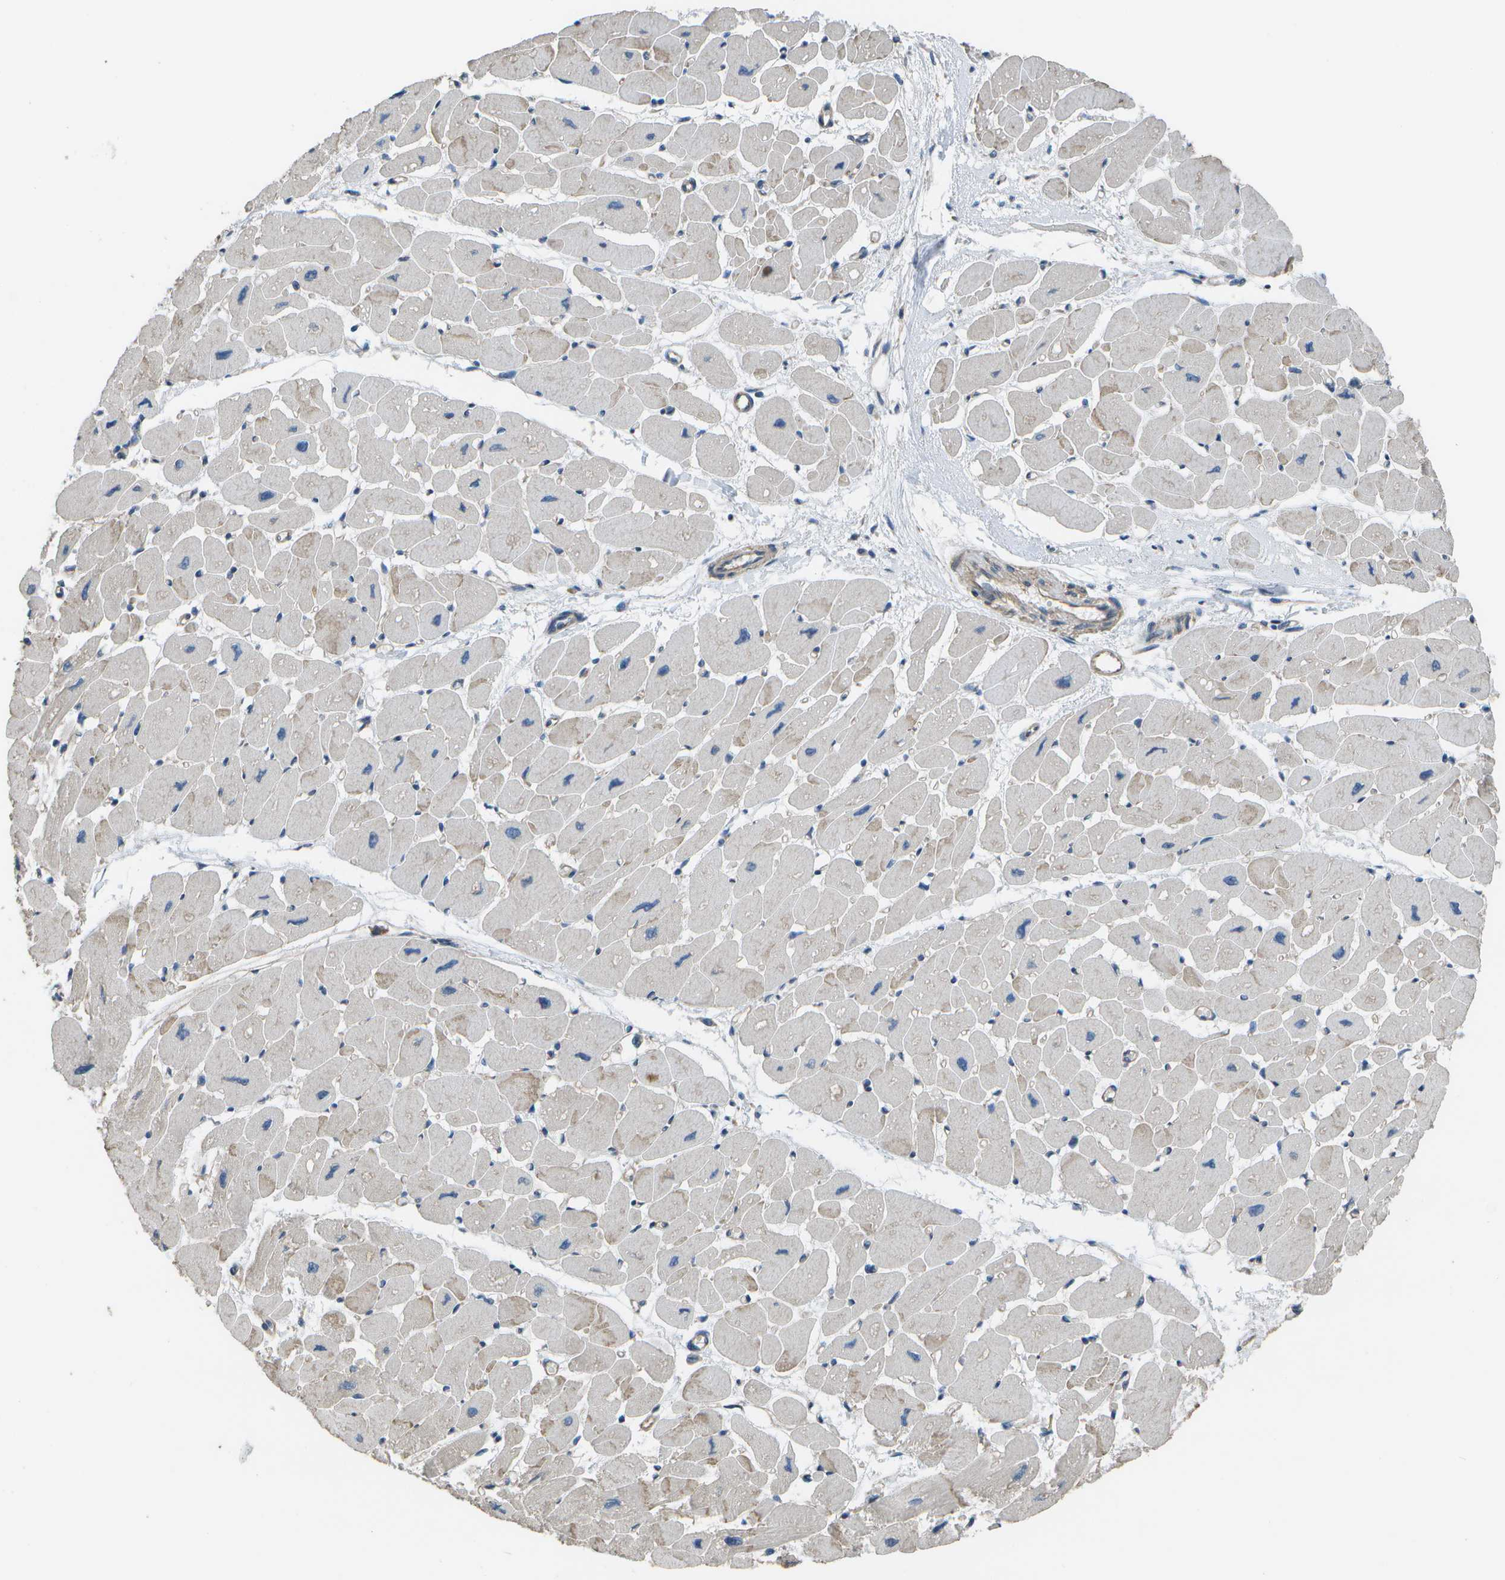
{"staining": {"intensity": "negative", "quantity": "none", "location": "none"}, "tissue": "heart muscle", "cell_type": "Cardiomyocytes", "image_type": "normal", "snomed": [{"axis": "morphology", "description": "Normal tissue, NOS"}, {"axis": "topography", "description": "Heart"}], "caption": "IHC histopathology image of benign heart muscle: heart muscle stained with DAB (3,3'-diaminobenzidine) shows no significant protein staining in cardiomyocytes. (Stains: DAB IHC with hematoxylin counter stain, Microscopy: brightfield microscopy at high magnification).", "gene": "CLNS1A", "patient": {"sex": "female", "age": 54}}